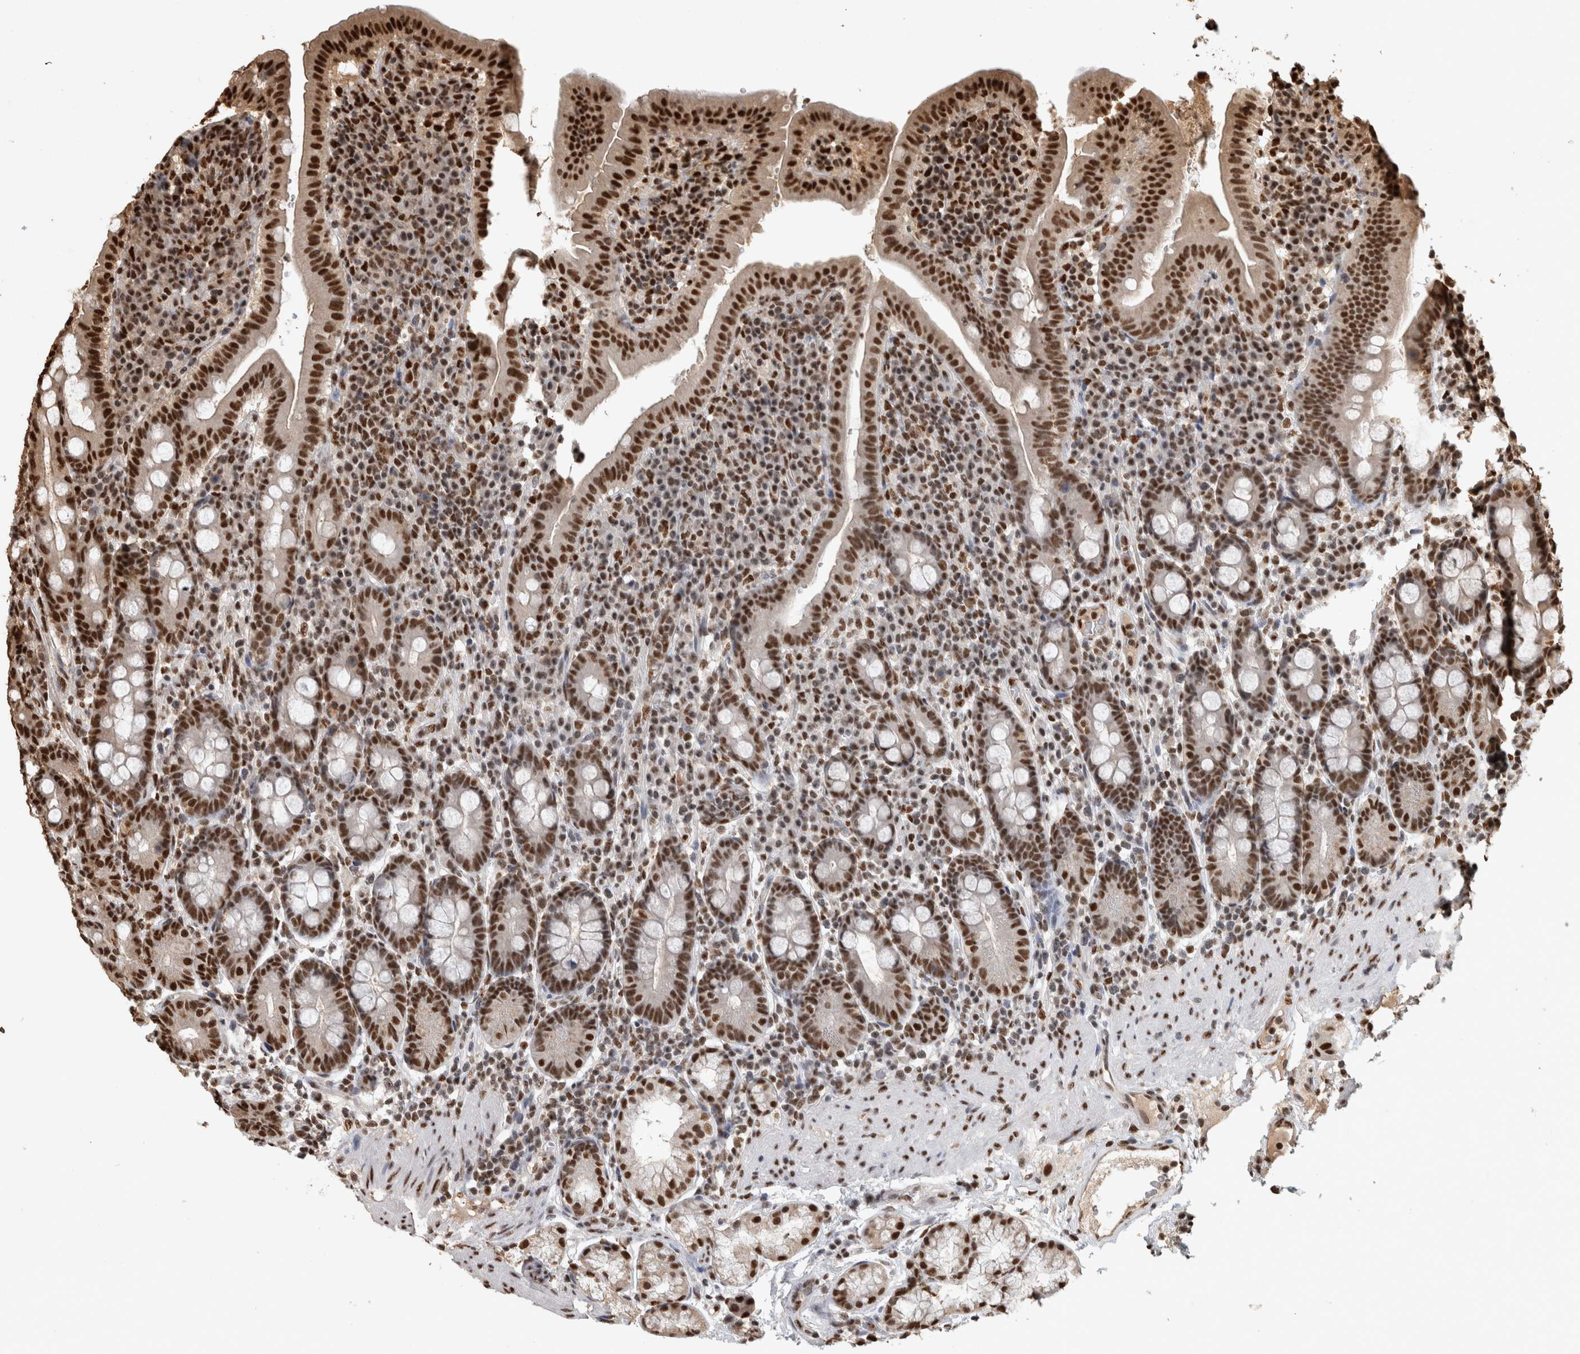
{"staining": {"intensity": "strong", "quantity": ">75%", "location": "nuclear"}, "tissue": "duodenum", "cell_type": "Glandular cells", "image_type": "normal", "snomed": [{"axis": "morphology", "description": "Normal tissue, NOS"}, {"axis": "morphology", "description": "Adenocarcinoma, NOS"}, {"axis": "topography", "description": "Pancreas"}, {"axis": "topography", "description": "Duodenum"}], "caption": "Protein analysis of benign duodenum reveals strong nuclear expression in approximately >75% of glandular cells. (DAB (3,3'-diaminobenzidine) IHC with brightfield microscopy, high magnification).", "gene": "RAD50", "patient": {"sex": "male", "age": 50}}